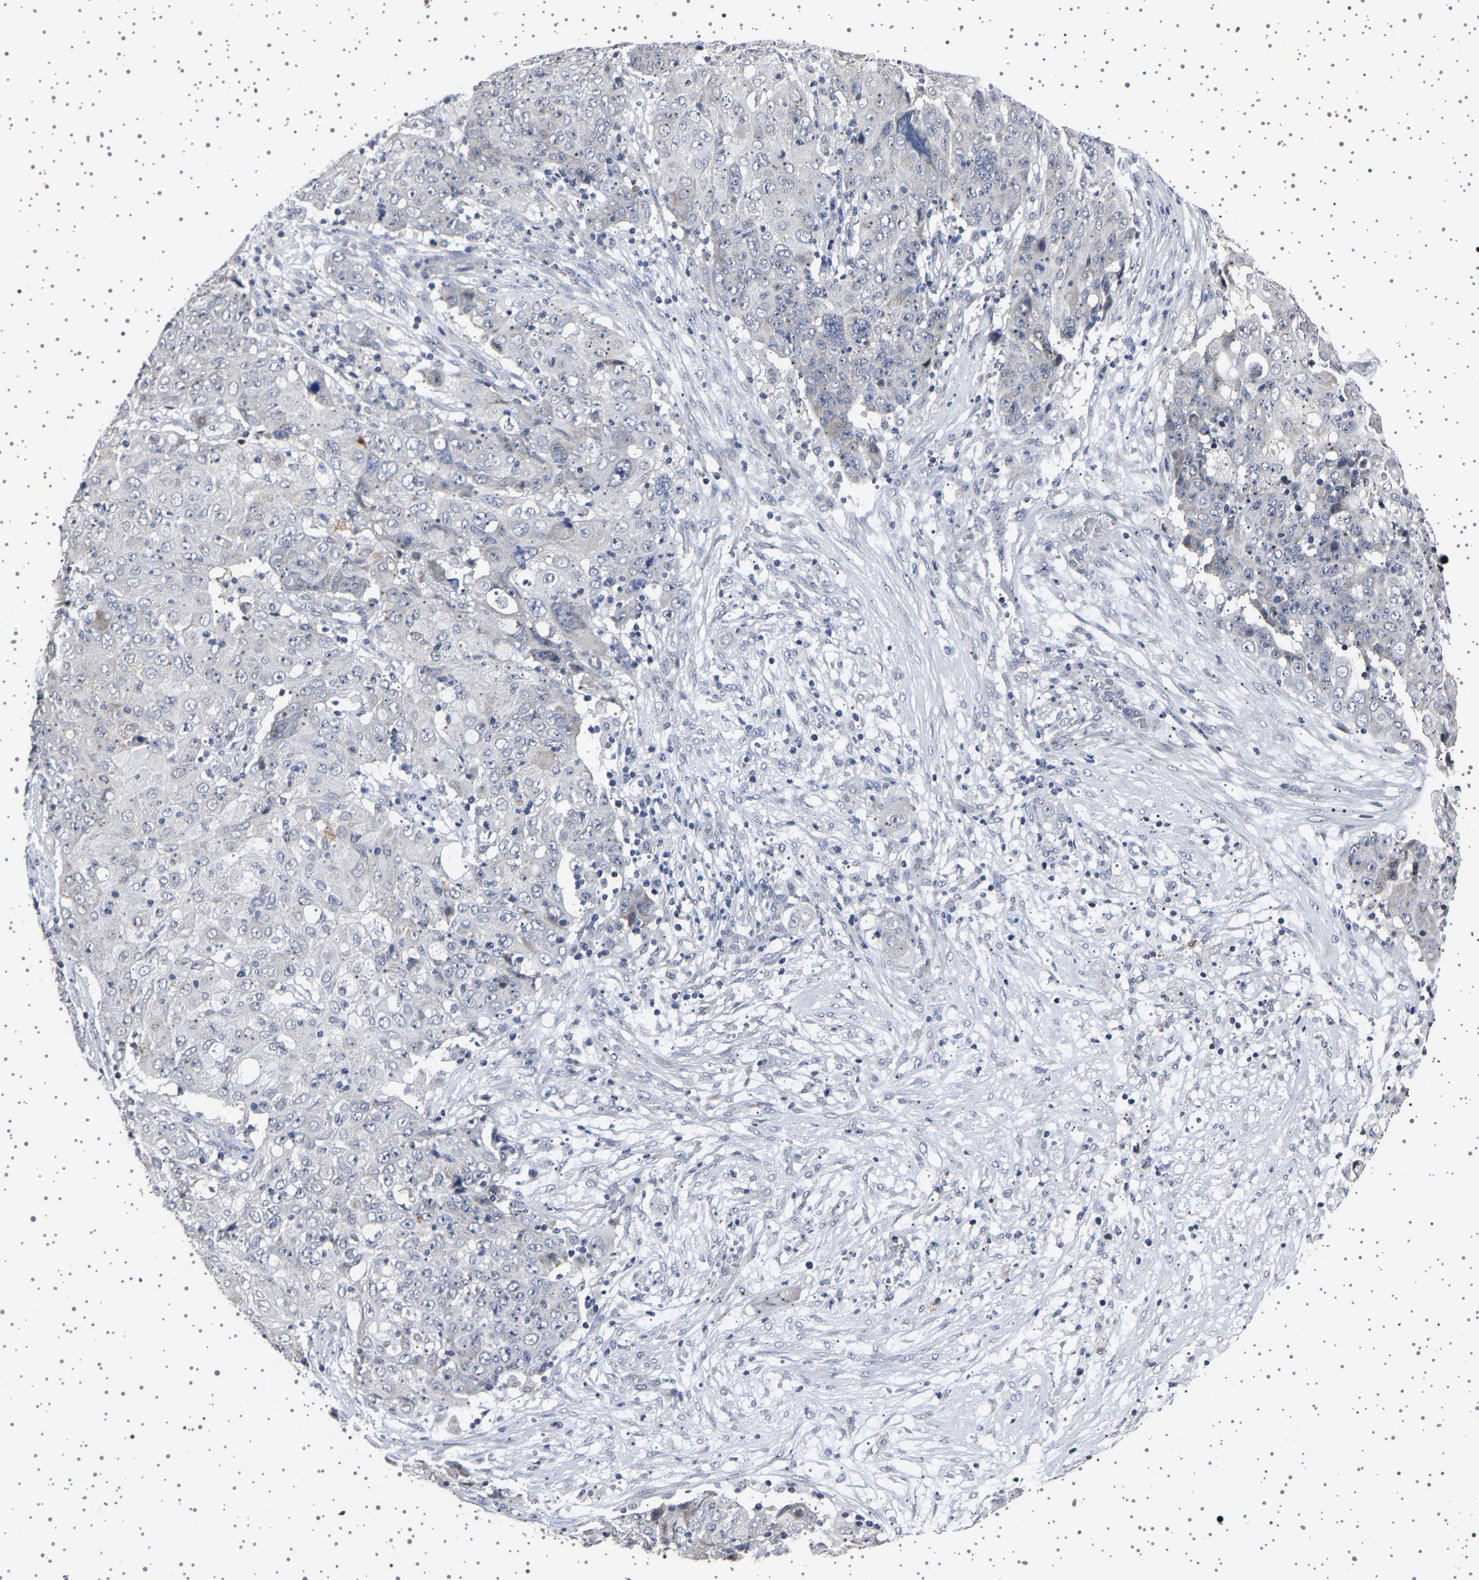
{"staining": {"intensity": "negative", "quantity": "none", "location": "none"}, "tissue": "ovarian cancer", "cell_type": "Tumor cells", "image_type": "cancer", "snomed": [{"axis": "morphology", "description": "Carcinoma, endometroid"}, {"axis": "topography", "description": "Ovary"}], "caption": "Tumor cells show no significant protein positivity in endometroid carcinoma (ovarian).", "gene": "IL10RB", "patient": {"sex": "female", "age": 42}}